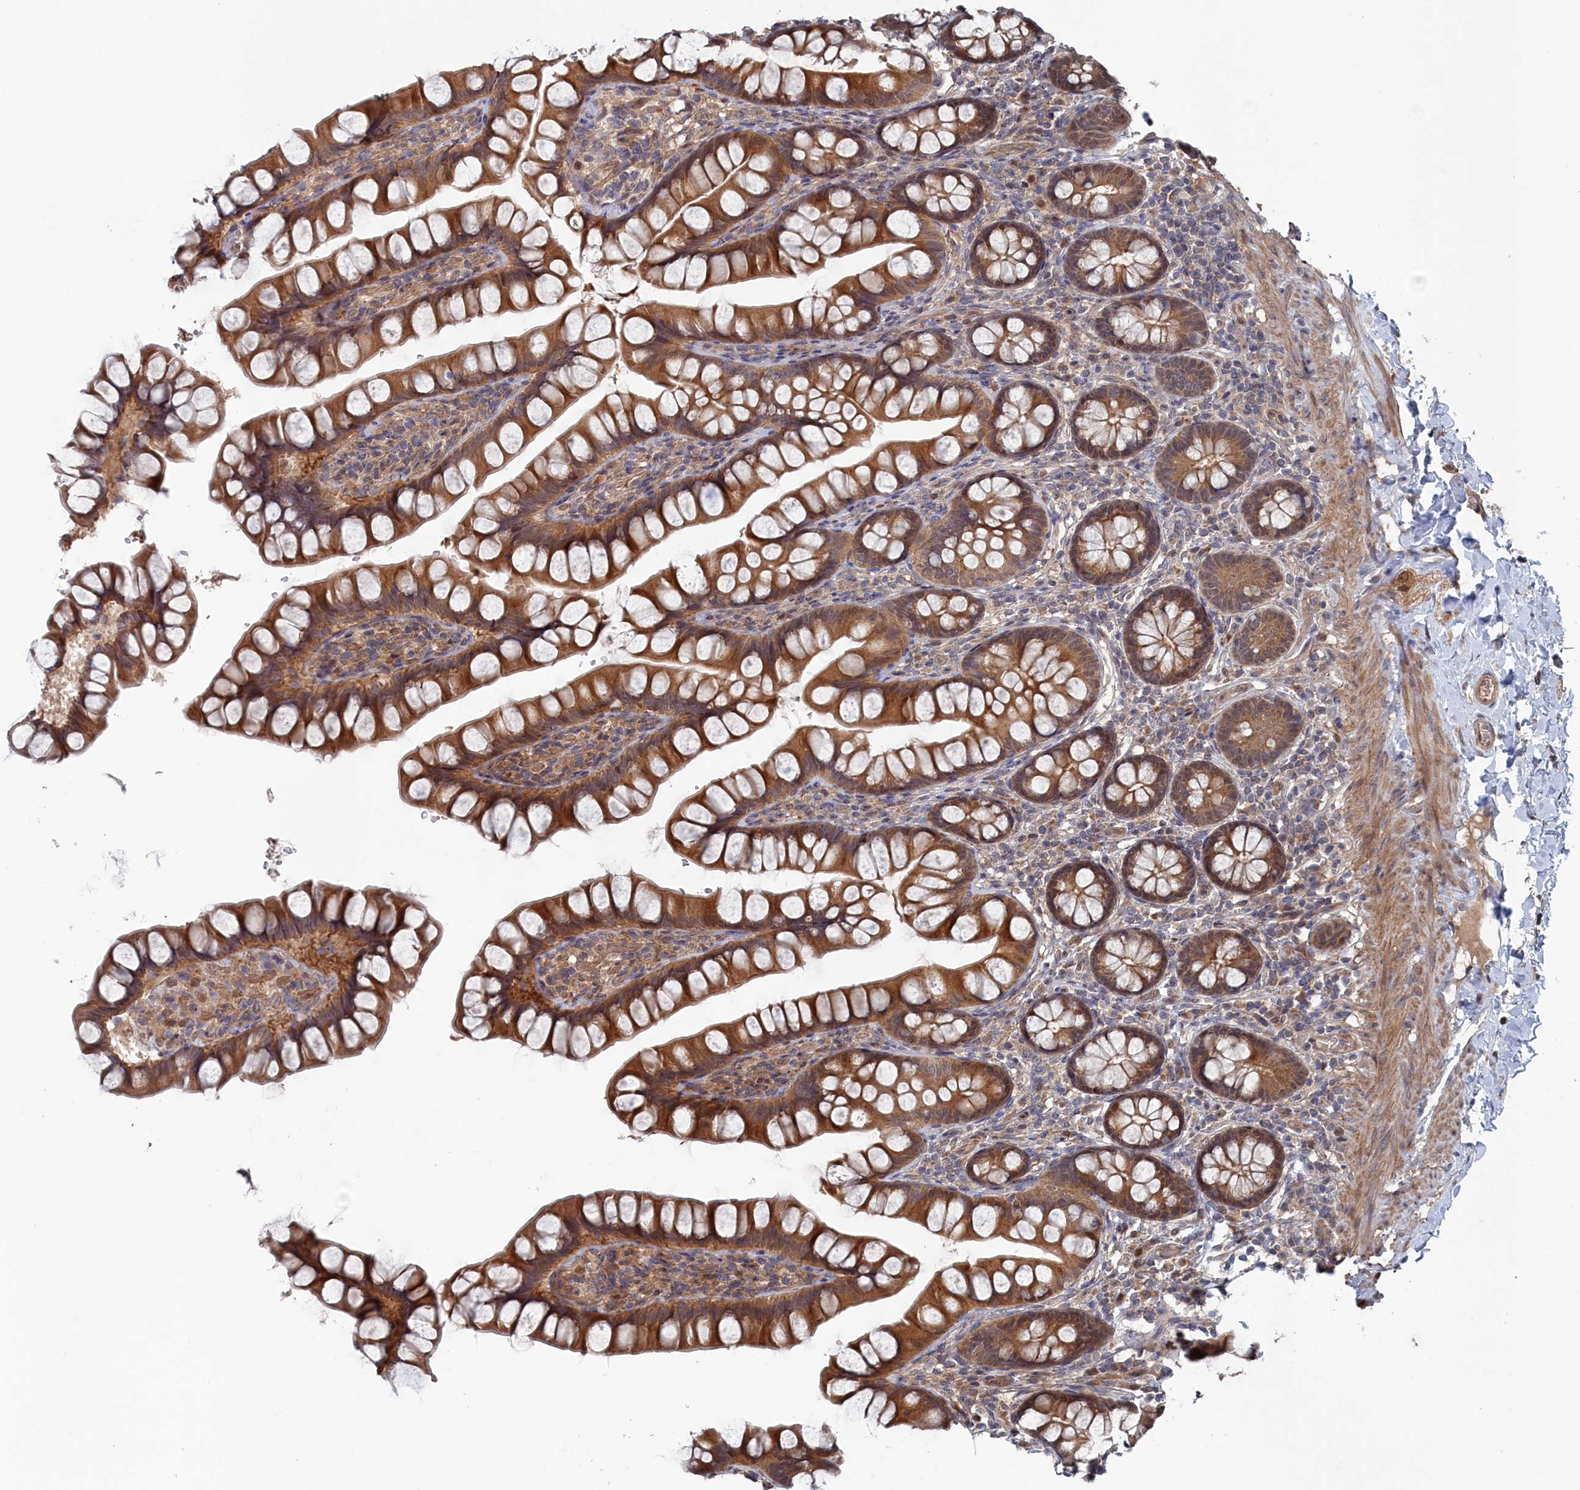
{"staining": {"intensity": "moderate", "quantity": ">75%", "location": "cytoplasmic/membranous"}, "tissue": "small intestine", "cell_type": "Glandular cells", "image_type": "normal", "snomed": [{"axis": "morphology", "description": "Normal tissue, NOS"}, {"axis": "topography", "description": "Small intestine"}], "caption": "Protein expression by immunohistochemistry (IHC) exhibits moderate cytoplasmic/membranous positivity in approximately >75% of glandular cells in normal small intestine.", "gene": "ELOVL6", "patient": {"sex": "male", "age": 70}}